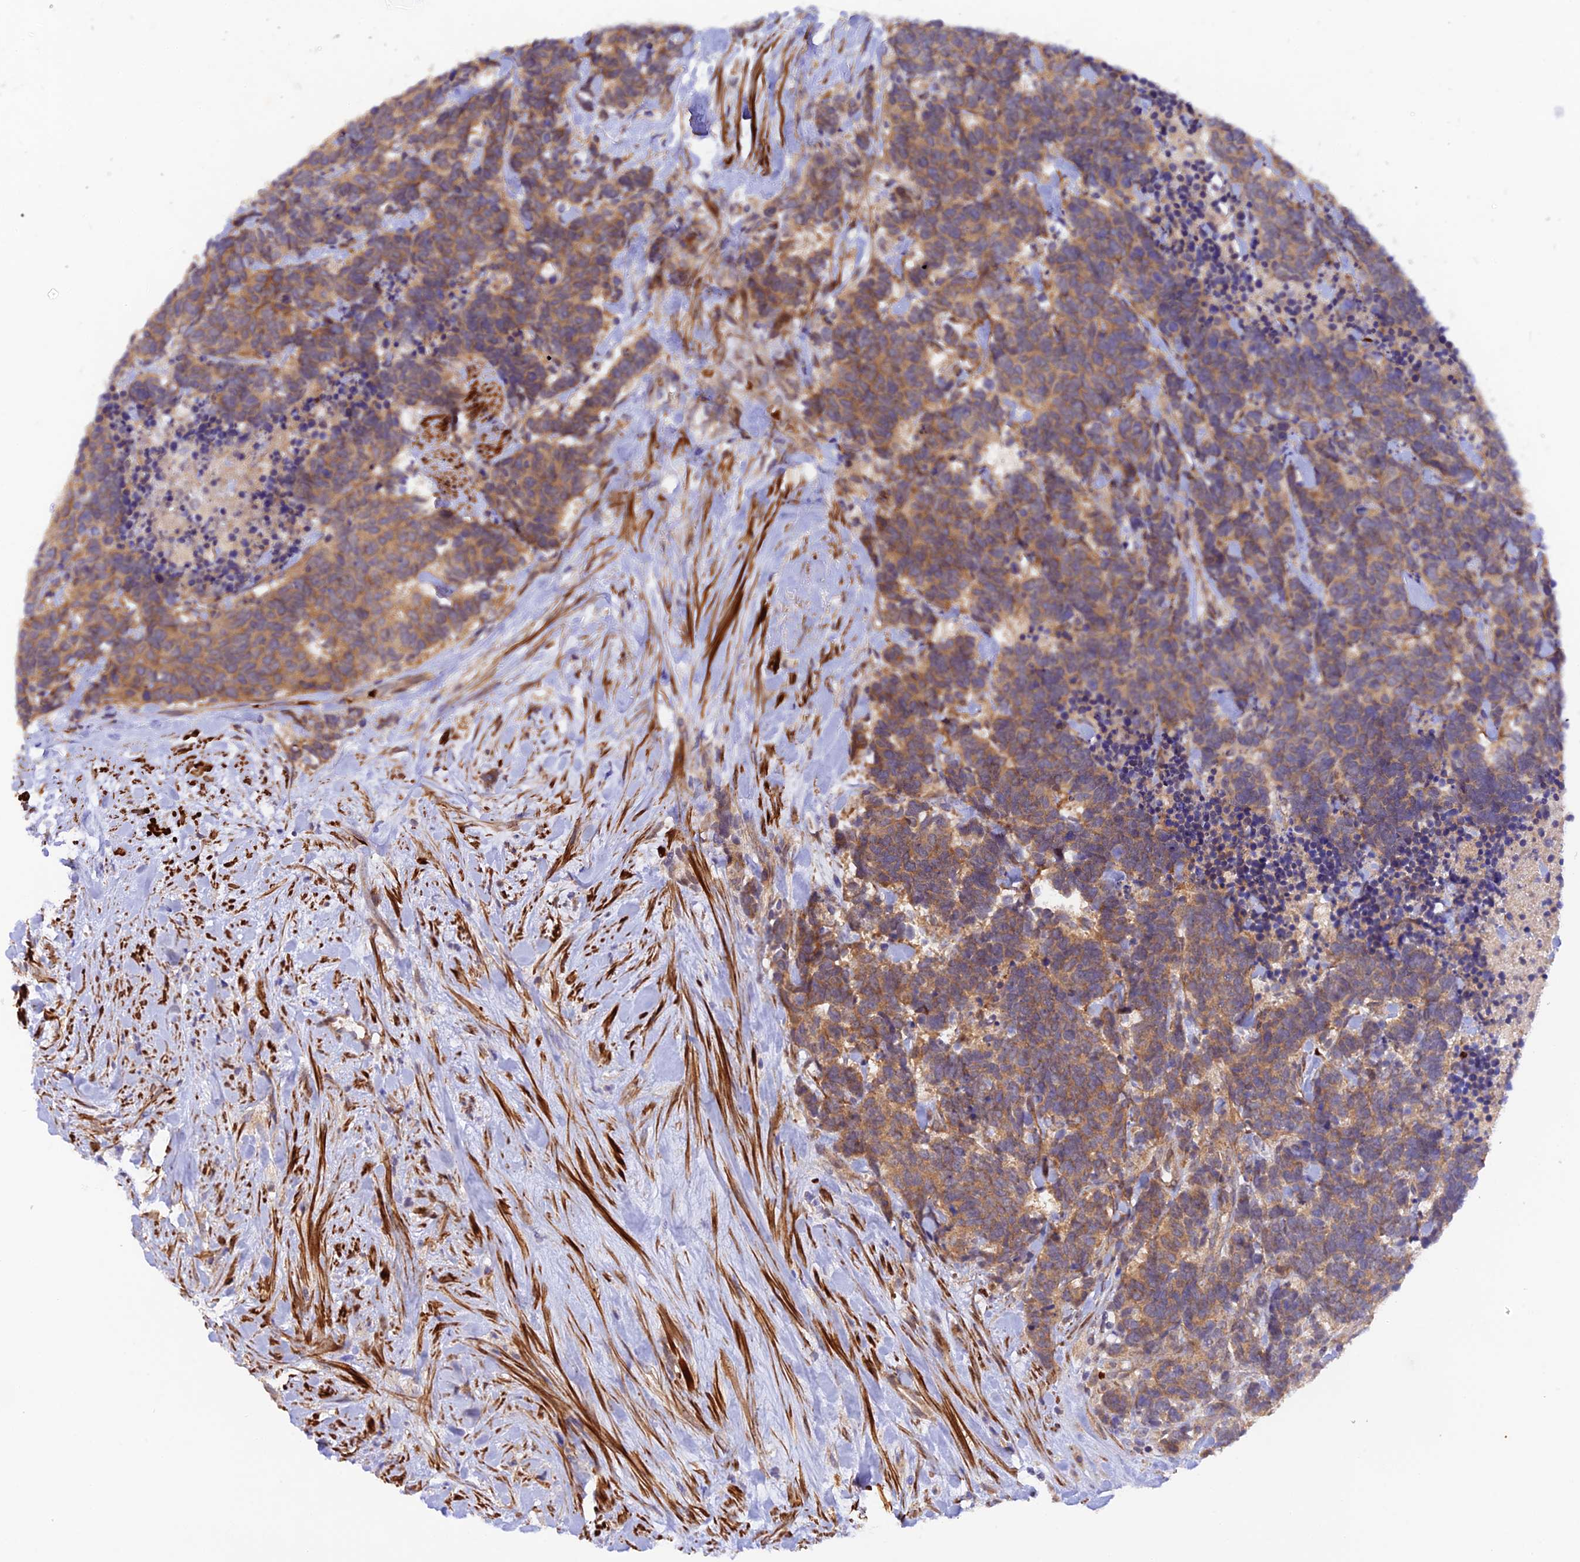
{"staining": {"intensity": "moderate", "quantity": ">75%", "location": "cytoplasmic/membranous"}, "tissue": "carcinoid", "cell_type": "Tumor cells", "image_type": "cancer", "snomed": [{"axis": "morphology", "description": "Carcinoma, NOS"}, {"axis": "morphology", "description": "Carcinoid, malignant, NOS"}, {"axis": "topography", "description": "Prostate"}], "caption": "High-magnification brightfield microscopy of carcinoid stained with DAB (brown) and counterstained with hematoxylin (blue). tumor cells exhibit moderate cytoplasmic/membranous positivity is seen in approximately>75% of cells.", "gene": "WDFY4", "patient": {"sex": "male", "age": 57}}